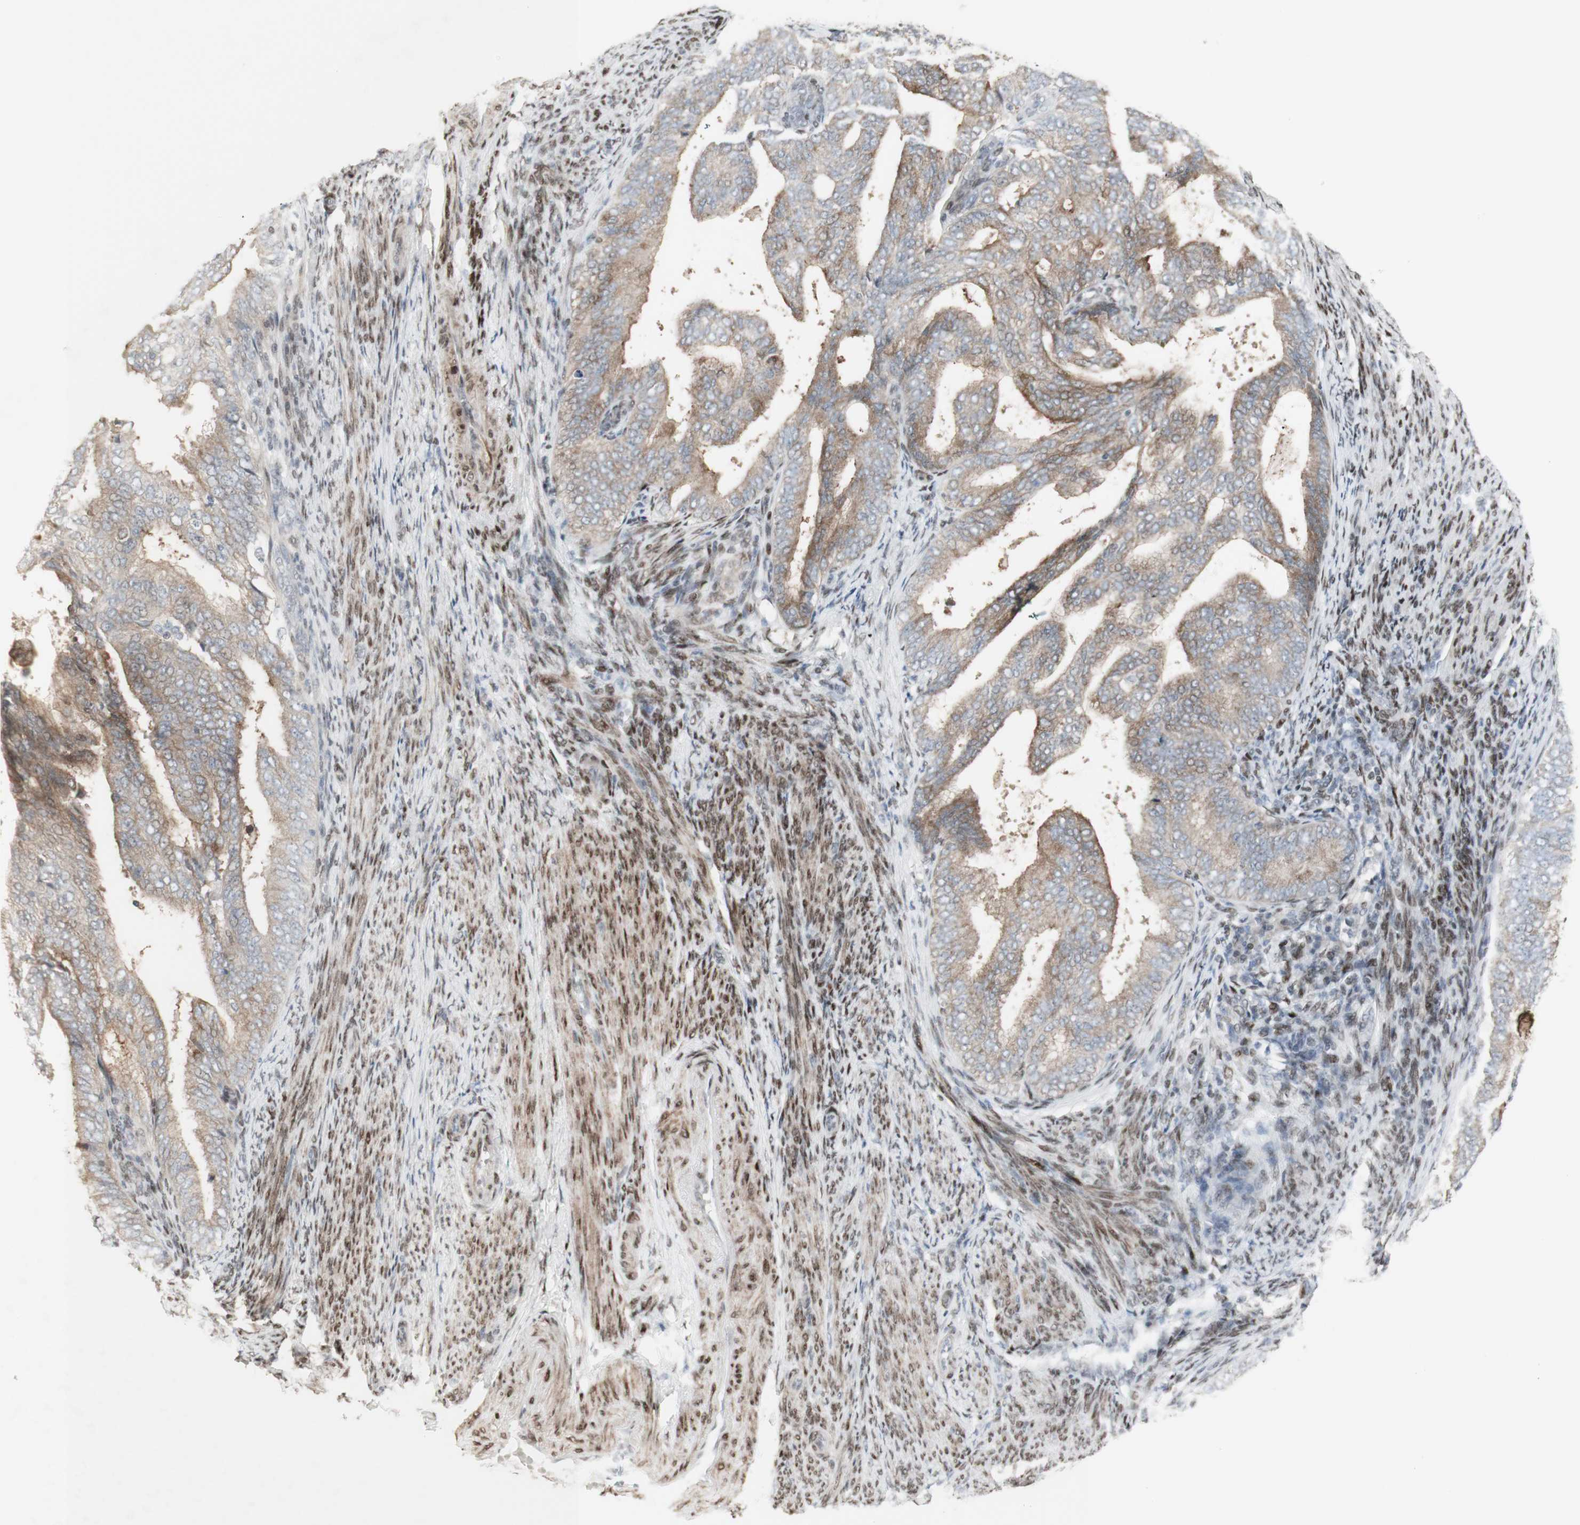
{"staining": {"intensity": "moderate", "quantity": ">75%", "location": "cytoplasmic/membranous"}, "tissue": "endometrial cancer", "cell_type": "Tumor cells", "image_type": "cancer", "snomed": [{"axis": "morphology", "description": "Adenocarcinoma, NOS"}, {"axis": "topography", "description": "Endometrium"}], "caption": "This photomicrograph shows IHC staining of endometrial cancer (adenocarcinoma), with medium moderate cytoplasmic/membranous positivity in about >75% of tumor cells.", "gene": "C1orf116", "patient": {"sex": "female", "age": 58}}